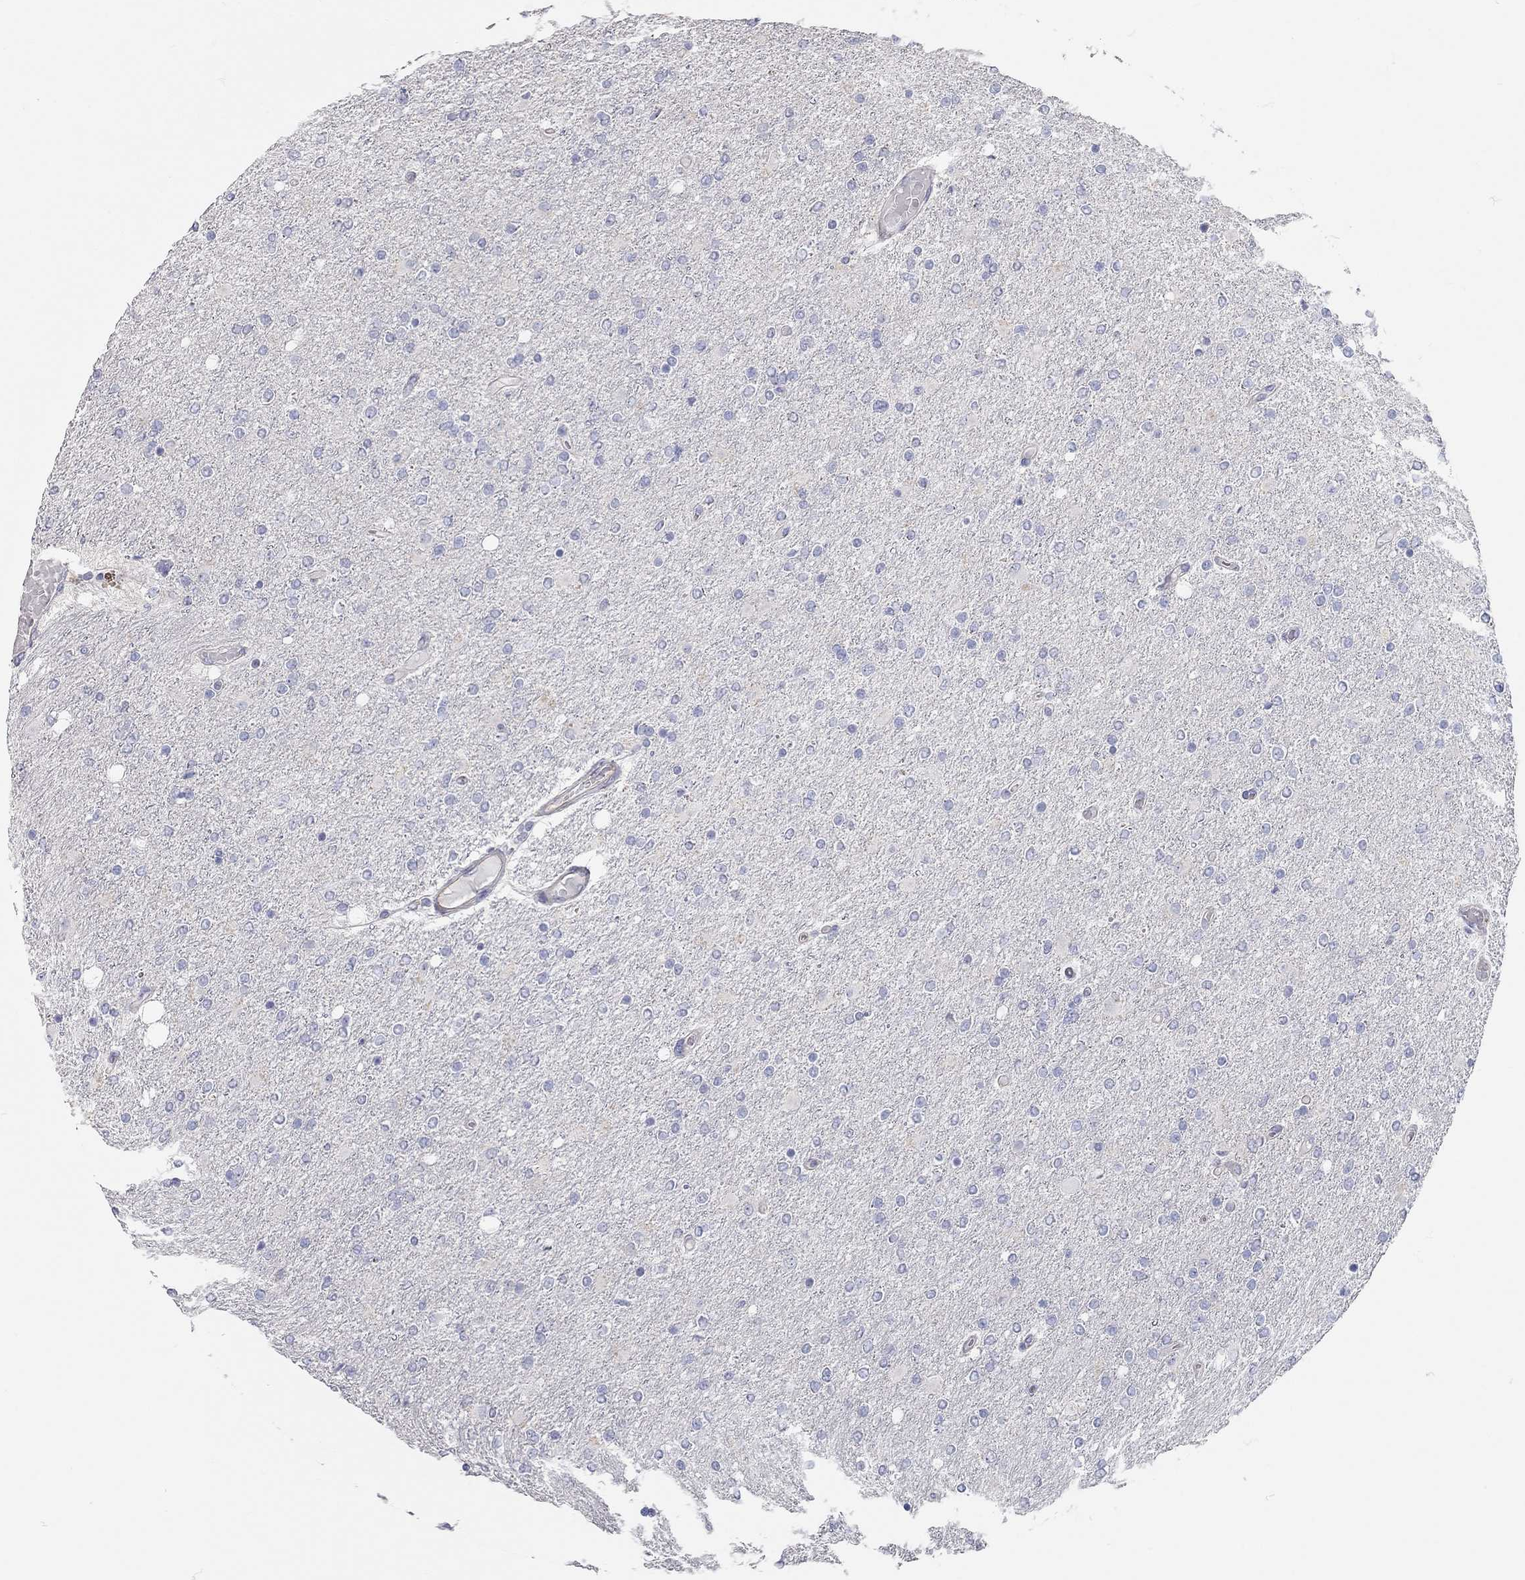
{"staining": {"intensity": "negative", "quantity": "none", "location": "none"}, "tissue": "glioma", "cell_type": "Tumor cells", "image_type": "cancer", "snomed": [{"axis": "morphology", "description": "Glioma, malignant, High grade"}, {"axis": "topography", "description": "Cerebral cortex"}], "caption": "Histopathology image shows no protein positivity in tumor cells of malignant glioma (high-grade) tissue.", "gene": "C10orf90", "patient": {"sex": "male", "age": 70}}